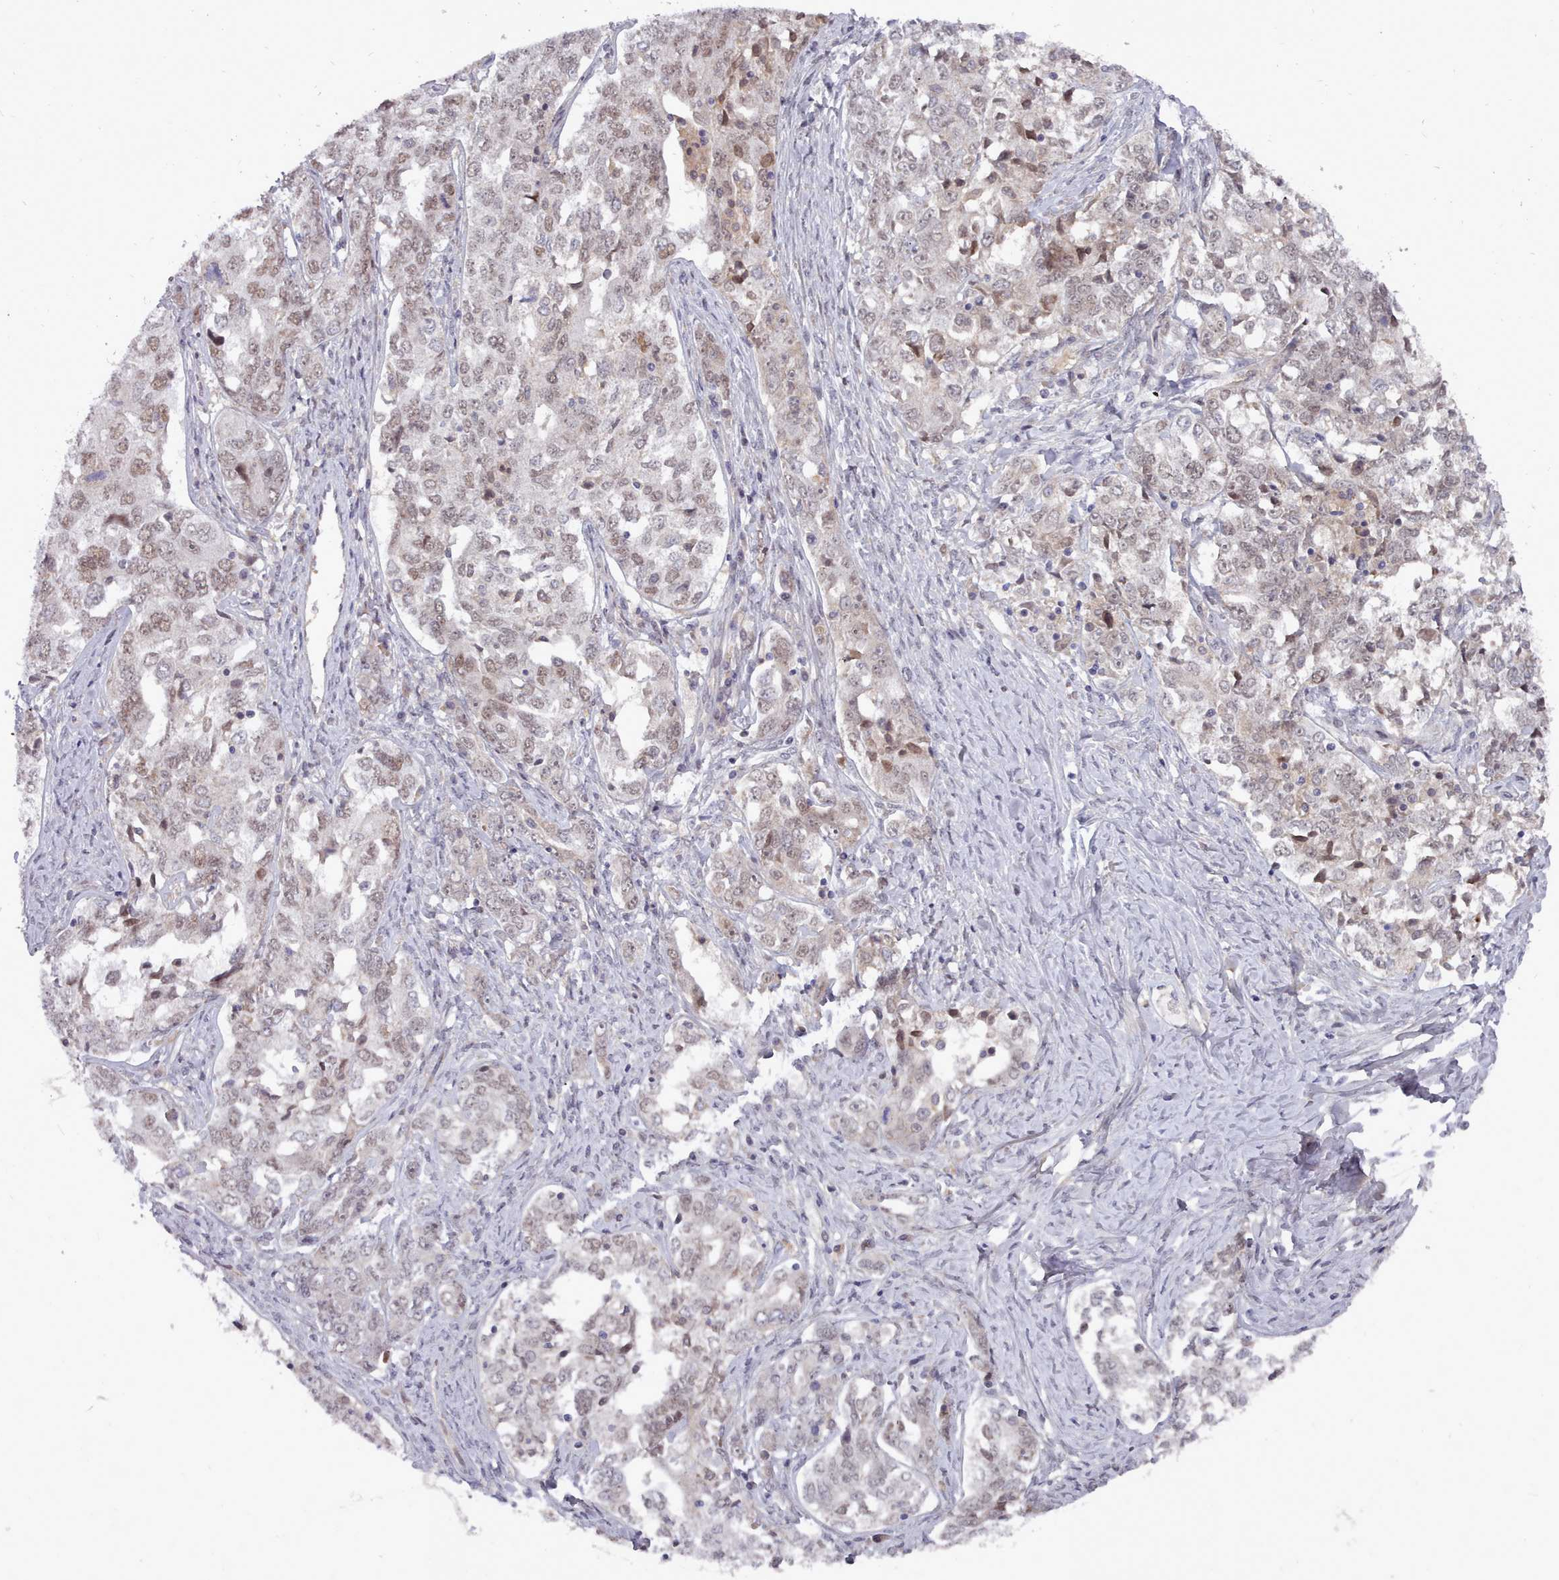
{"staining": {"intensity": "weak", "quantity": "25%-75%", "location": "nuclear"}, "tissue": "ovarian cancer", "cell_type": "Tumor cells", "image_type": "cancer", "snomed": [{"axis": "morphology", "description": "Carcinoma, endometroid"}, {"axis": "topography", "description": "Ovary"}], "caption": "A low amount of weak nuclear positivity is identified in about 25%-75% of tumor cells in ovarian endometroid carcinoma tissue.", "gene": "GINS1", "patient": {"sex": "female", "age": 62}}